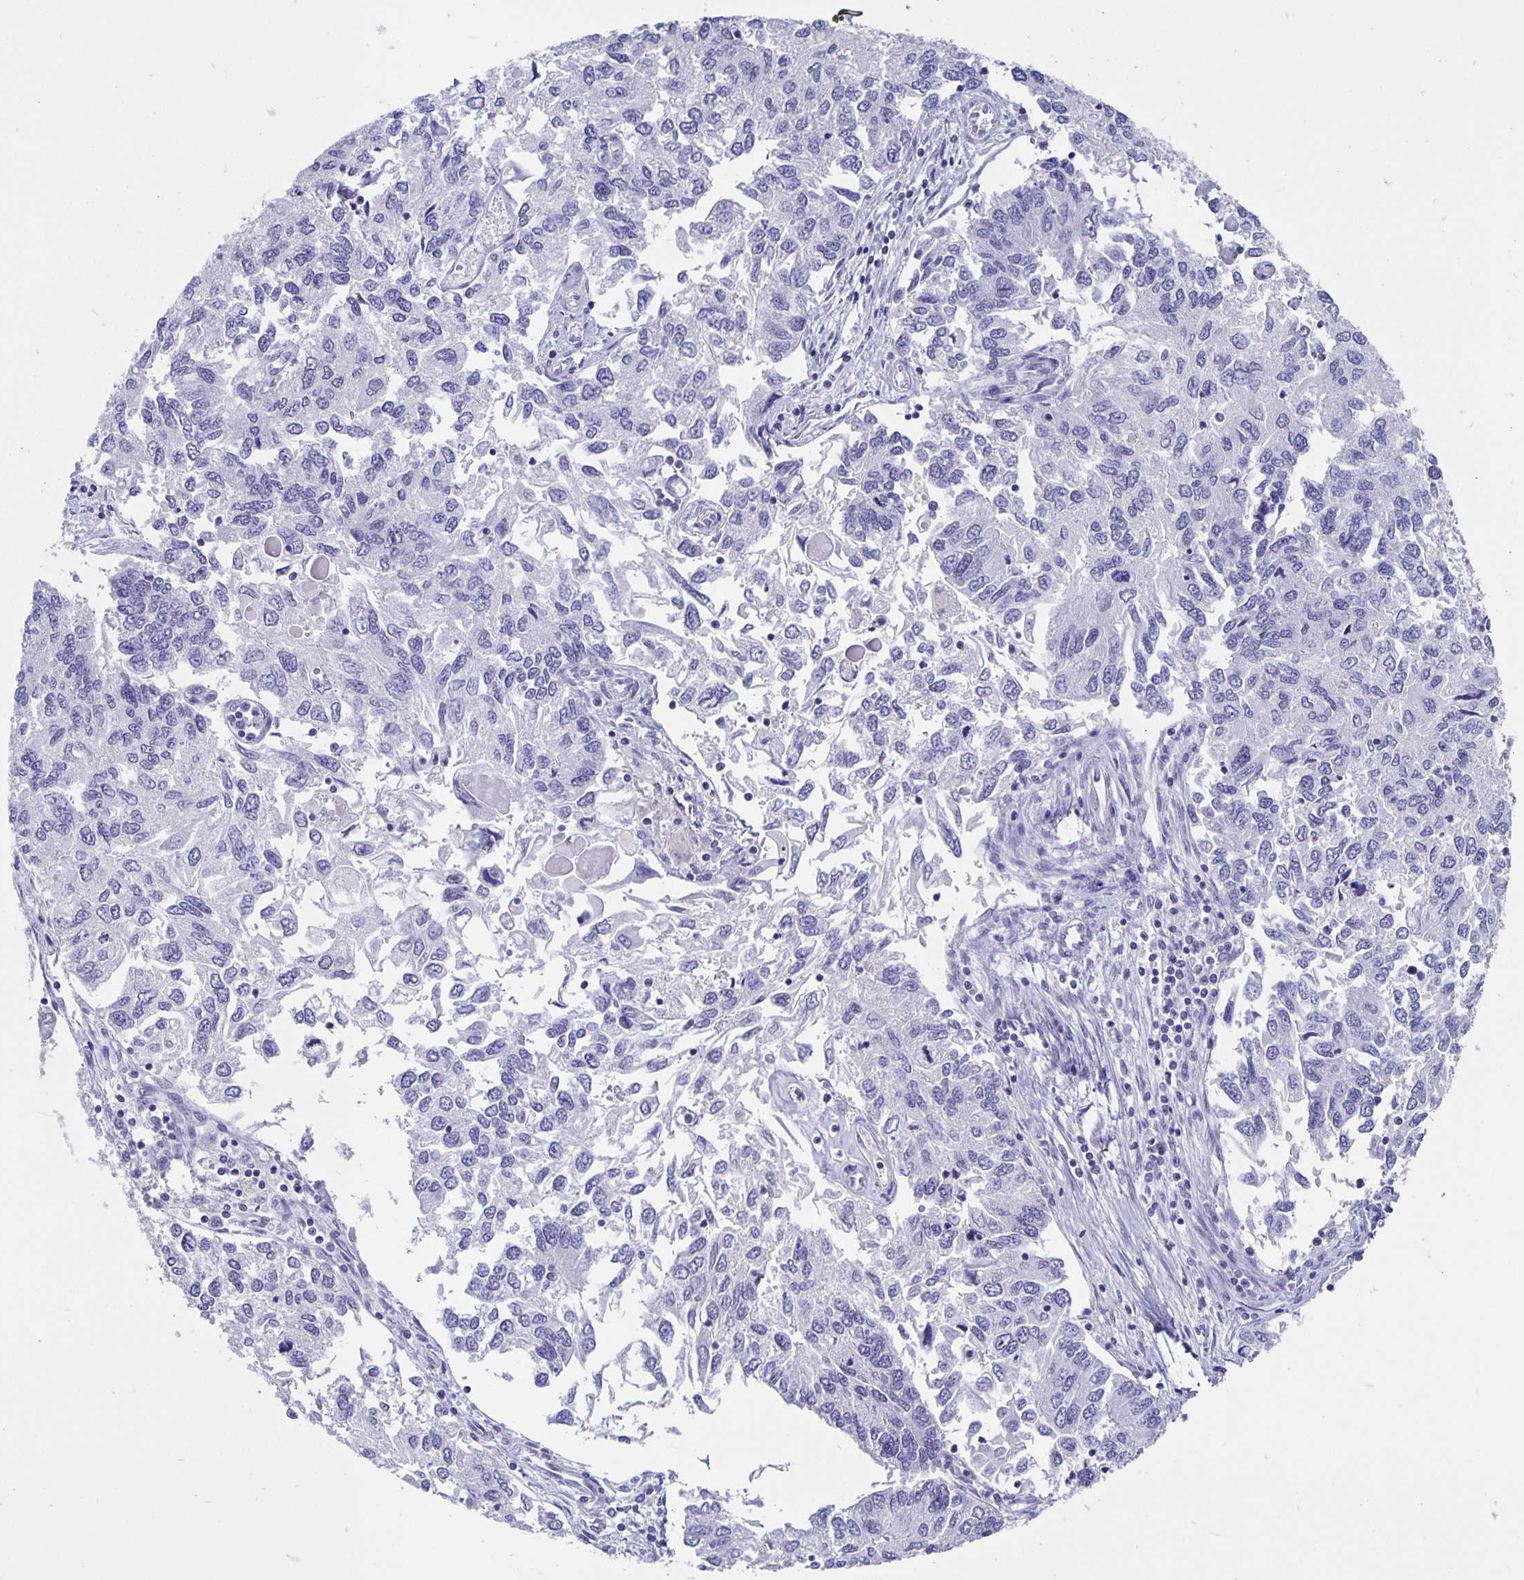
{"staining": {"intensity": "negative", "quantity": "none", "location": "none"}, "tissue": "endometrial cancer", "cell_type": "Tumor cells", "image_type": "cancer", "snomed": [{"axis": "morphology", "description": "Carcinoma, NOS"}, {"axis": "topography", "description": "Uterus"}], "caption": "This is an IHC photomicrograph of human endometrial cancer (carcinoma). There is no expression in tumor cells.", "gene": "ODF3B", "patient": {"sex": "female", "age": 76}}